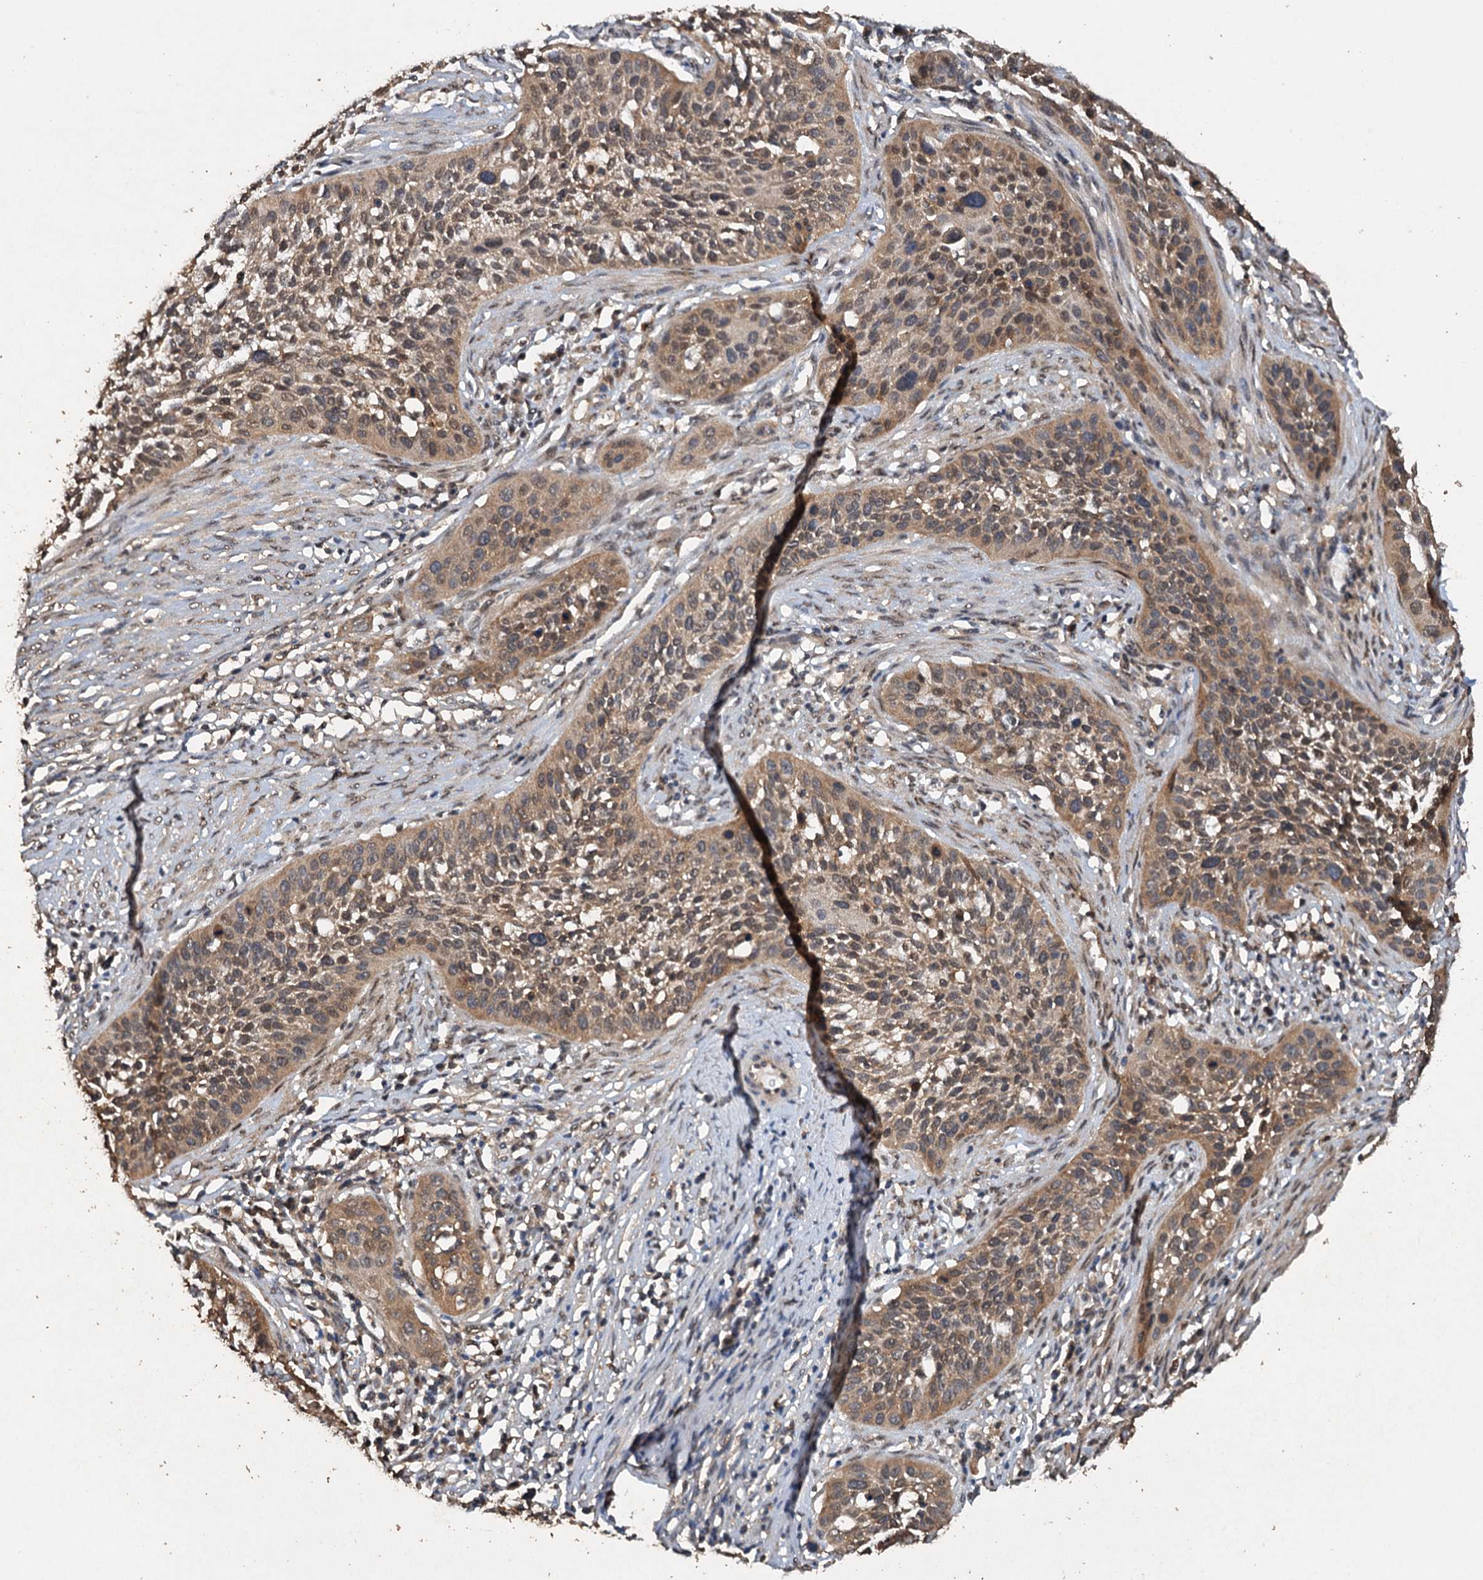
{"staining": {"intensity": "weak", "quantity": "25%-75%", "location": "cytoplasmic/membranous,nuclear"}, "tissue": "cervical cancer", "cell_type": "Tumor cells", "image_type": "cancer", "snomed": [{"axis": "morphology", "description": "Squamous cell carcinoma, NOS"}, {"axis": "topography", "description": "Cervix"}], "caption": "Brown immunohistochemical staining in cervical cancer displays weak cytoplasmic/membranous and nuclear positivity in approximately 25%-75% of tumor cells. (Stains: DAB (3,3'-diaminobenzidine) in brown, nuclei in blue, Microscopy: brightfield microscopy at high magnification).", "gene": "PSMD9", "patient": {"sex": "female", "age": 34}}